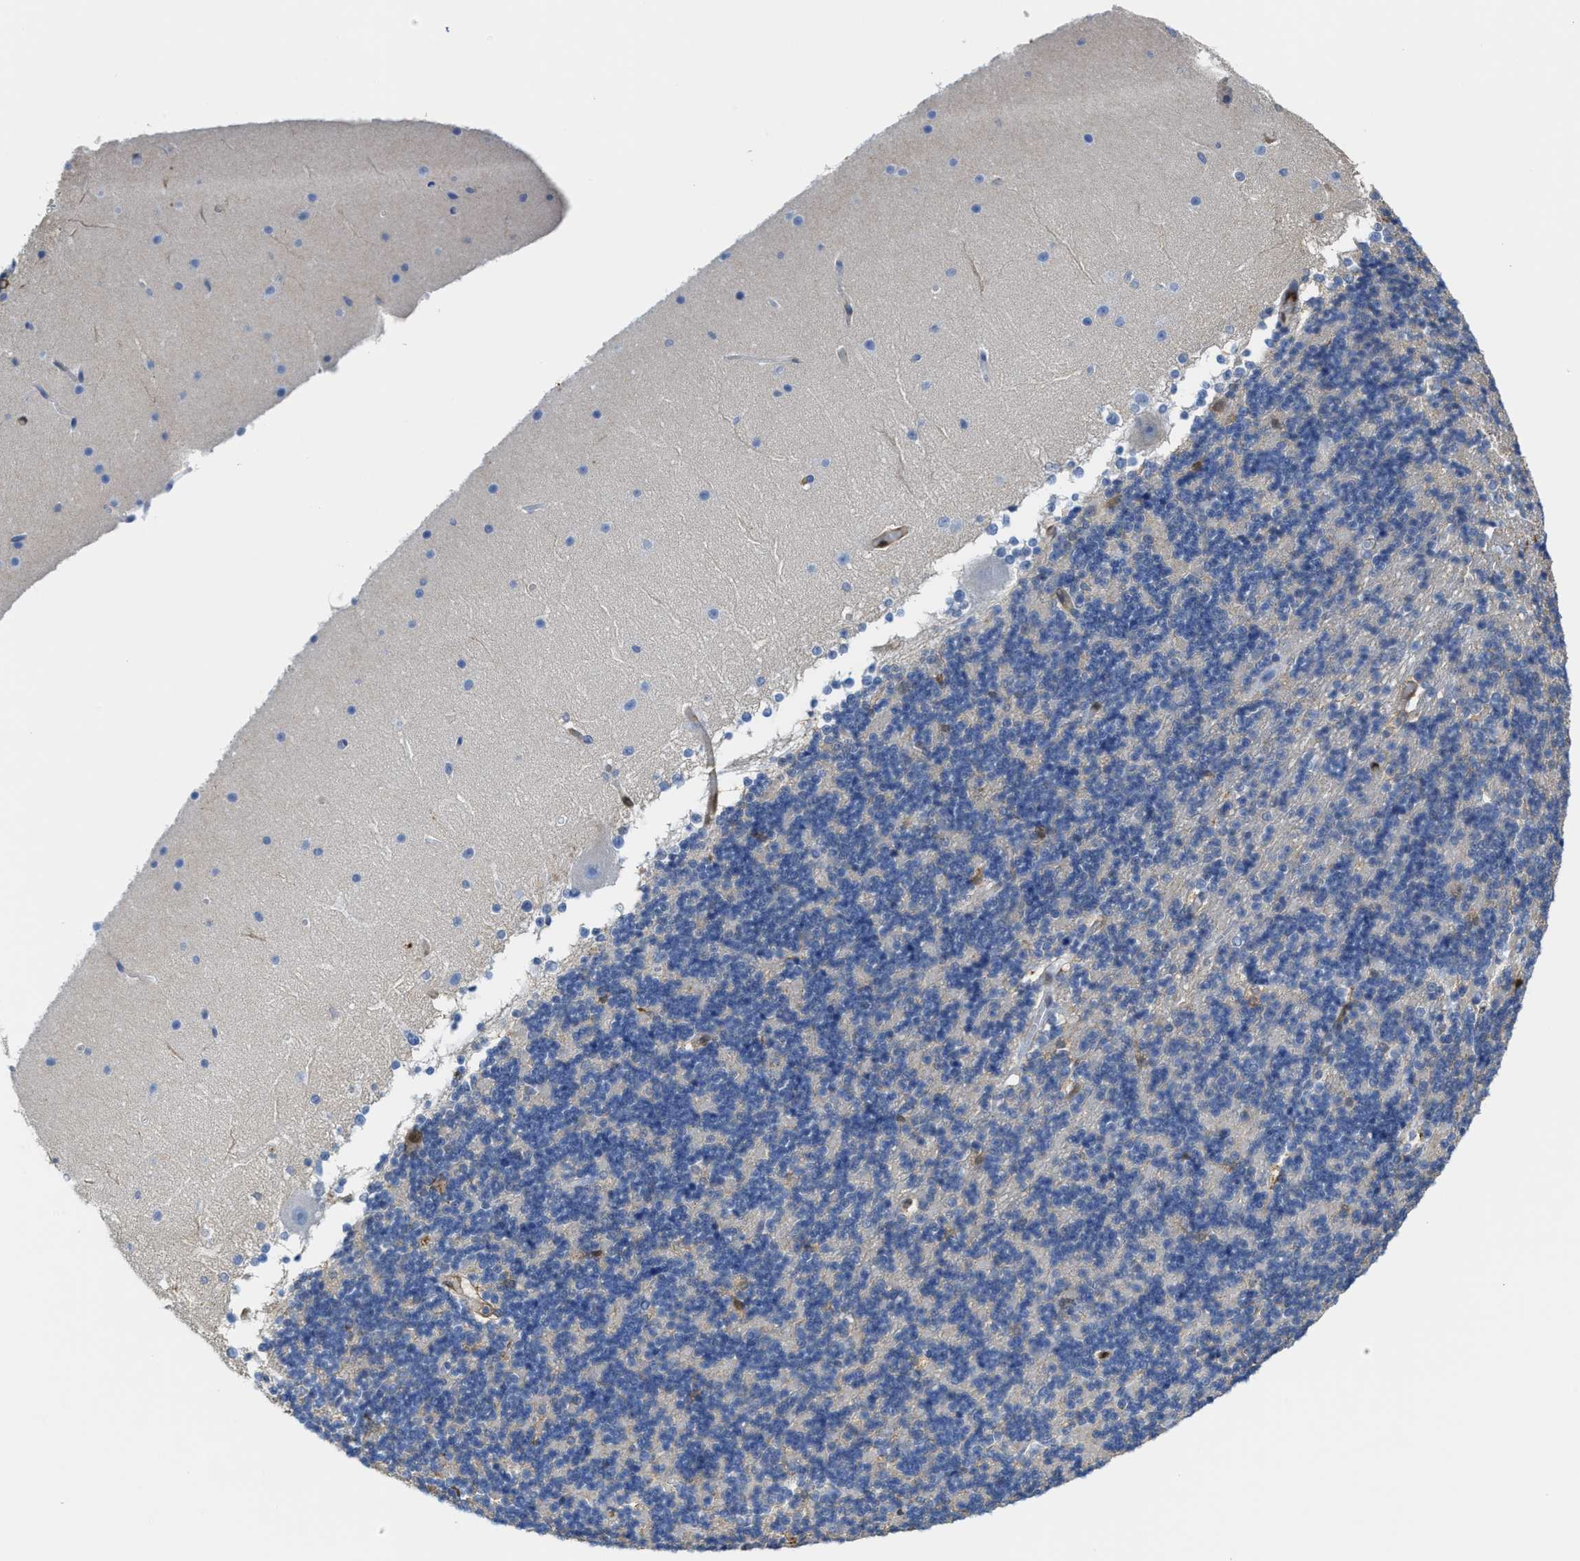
{"staining": {"intensity": "negative", "quantity": "none", "location": "none"}, "tissue": "cerebellum", "cell_type": "Cells in granular layer", "image_type": "normal", "snomed": [{"axis": "morphology", "description": "Normal tissue, NOS"}, {"axis": "topography", "description": "Cerebellum"}], "caption": "An image of cerebellum stained for a protein displays no brown staining in cells in granular layer.", "gene": "ASS1", "patient": {"sex": "female", "age": 19}}